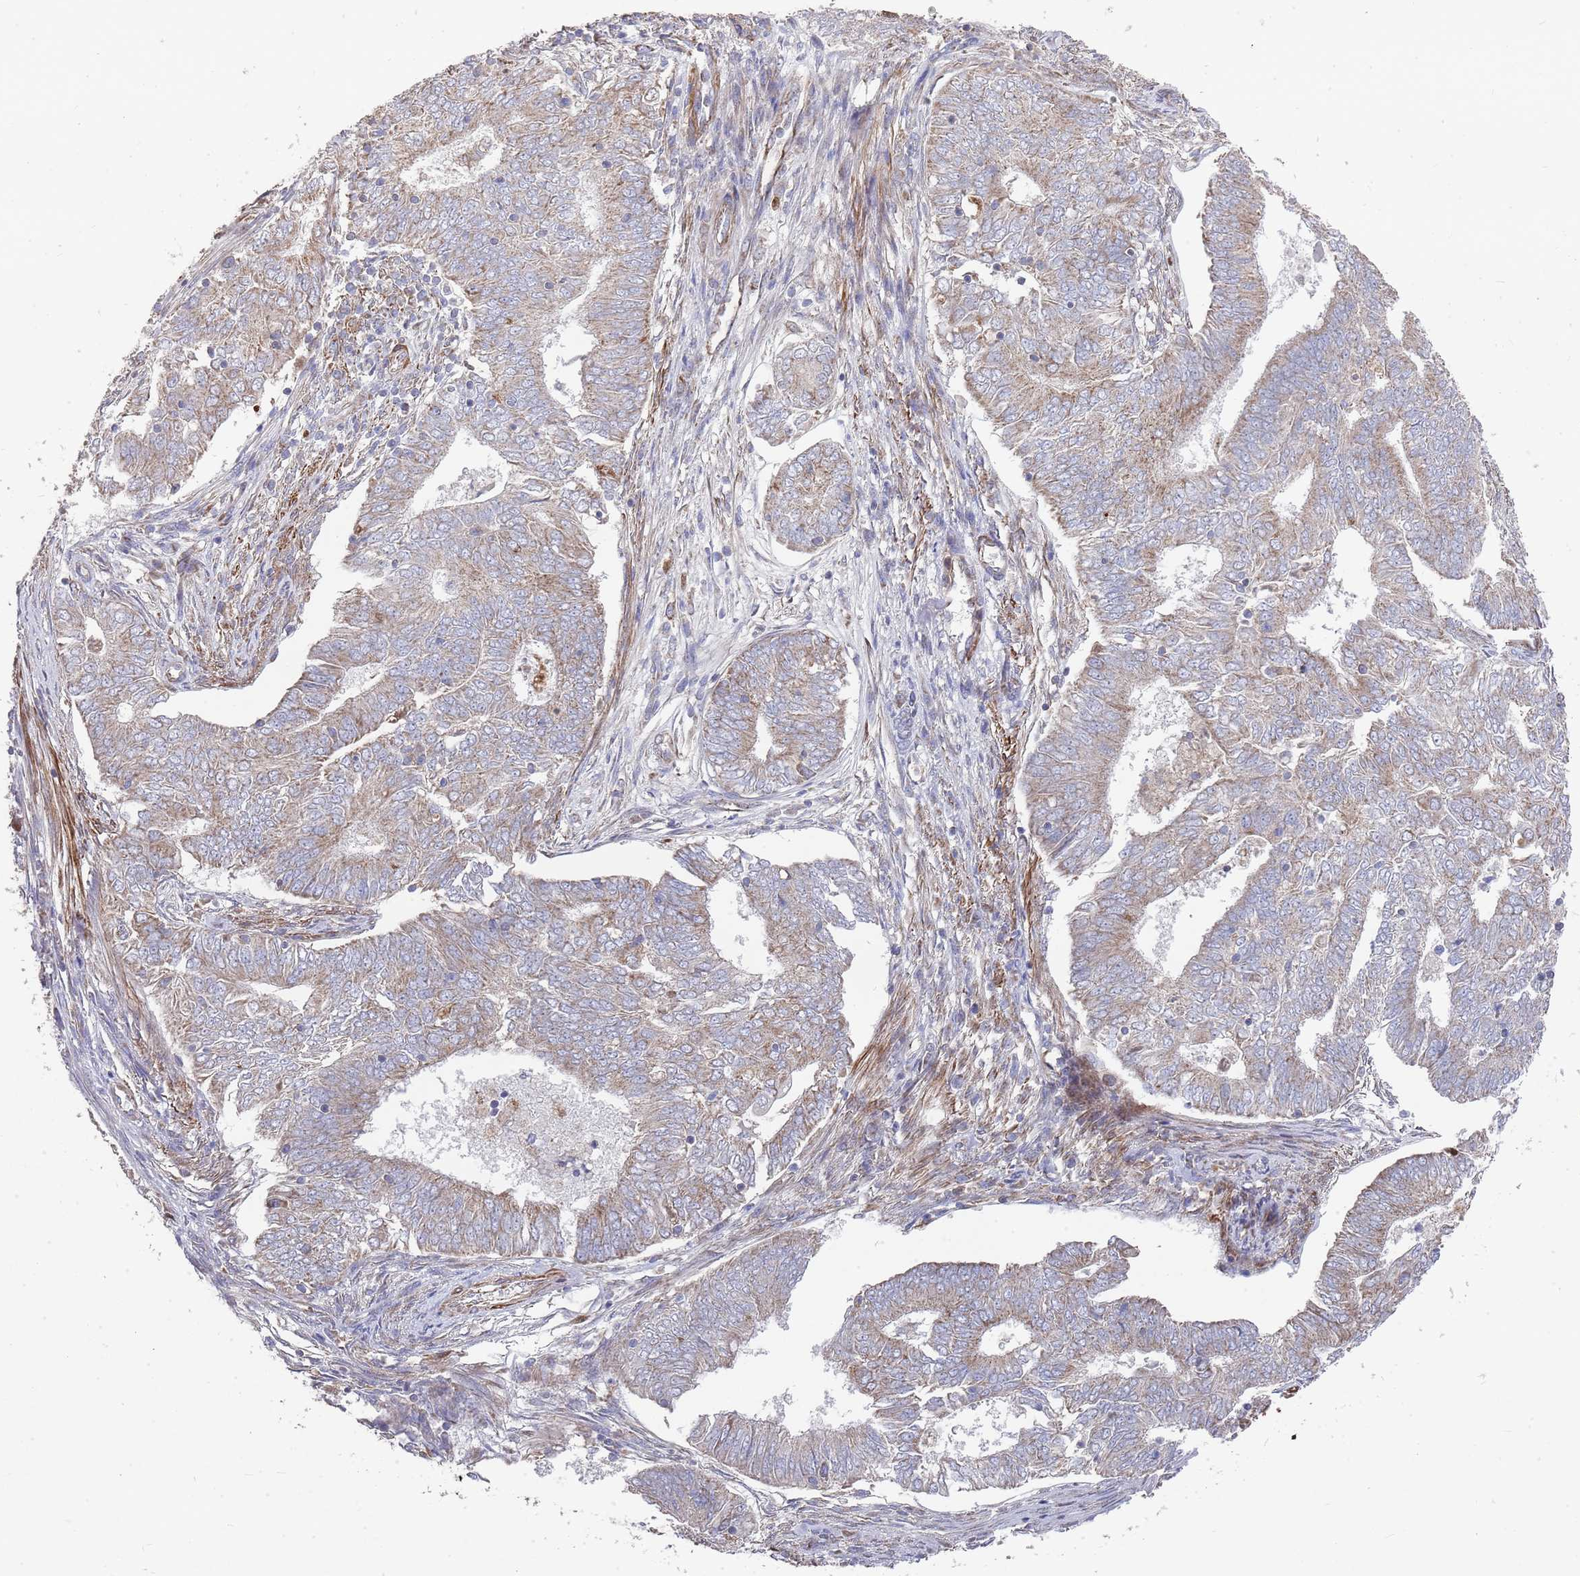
{"staining": {"intensity": "weak", "quantity": "25%-75%", "location": "cytoplasmic/membranous"}, "tissue": "endometrial cancer", "cell_type": "Tumor cells", "image_type": "cancer", "snomed": [{"axis": "morphology", "description": "Adenocarcinoma, NOS"}, {"axis": "topography", "description": "Endometrium"}], "caption": "The image exhibits a brown stain indicating the presence of a protein in the cytoplasmic/membranous of tumor cells in endometrial cancer. (IHC, brightfield microscopy, high magnification).", "gene": "WDFY3", "patient": {"sex": "female", "age": 62}}